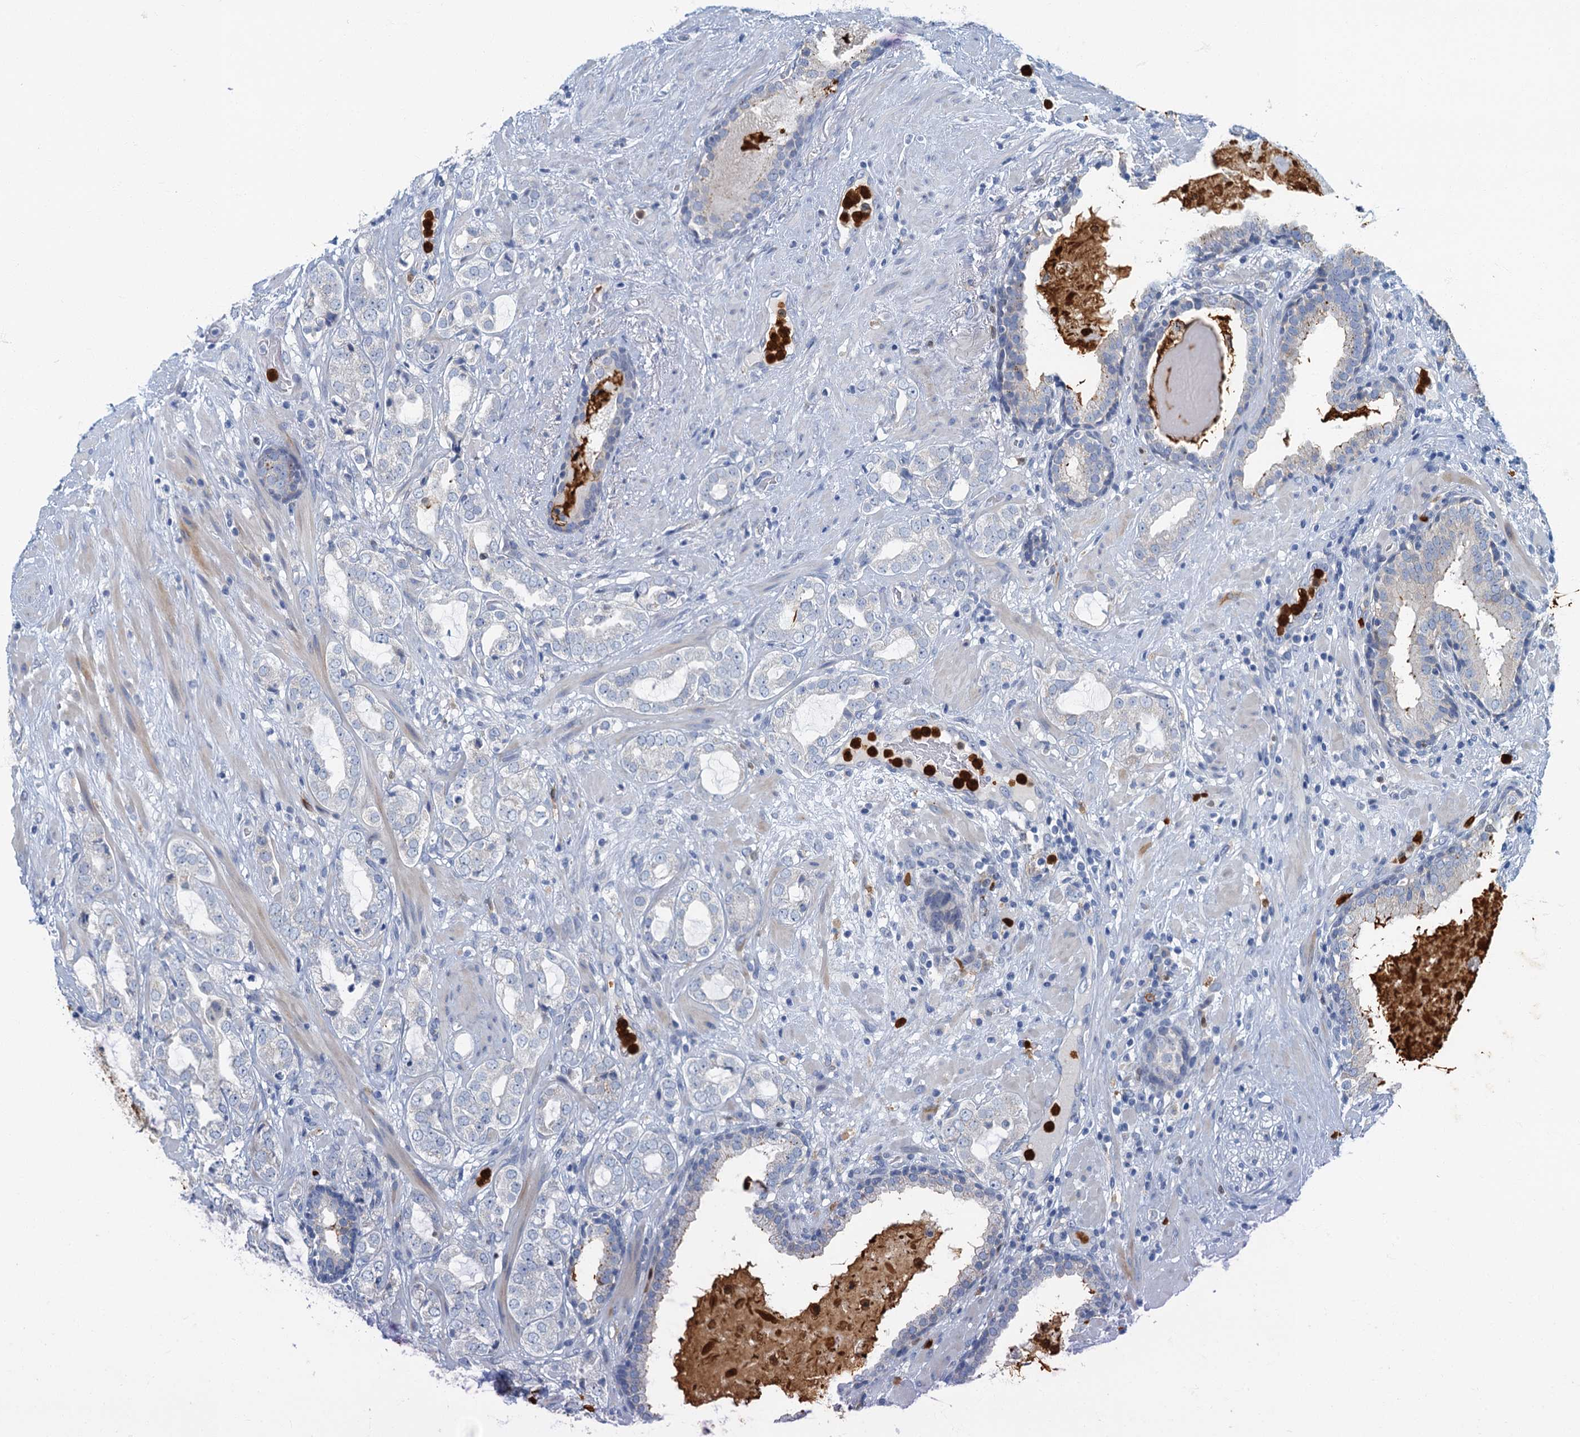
{"staining": {"intensity": "negative", "quantity": "none", "location": "none"}, "tissue": "prostate cancer", "cell_type": "Tumor cells", "image_type": "cancer", "snomed": [{"axis": "morphology", "description": "Adenocarcinoma, High grade"}, {"axis": "topography", "description": "Prostate"}], "caption": "Immunohistochemistry histopathology image of prostate cancer (high-grade adenocarcinoma) stained for a protein (brown), which shows no staining in tumor cells.", "gene": "ANKDD1A", "patient": {"sex": "male", "age": 64}}